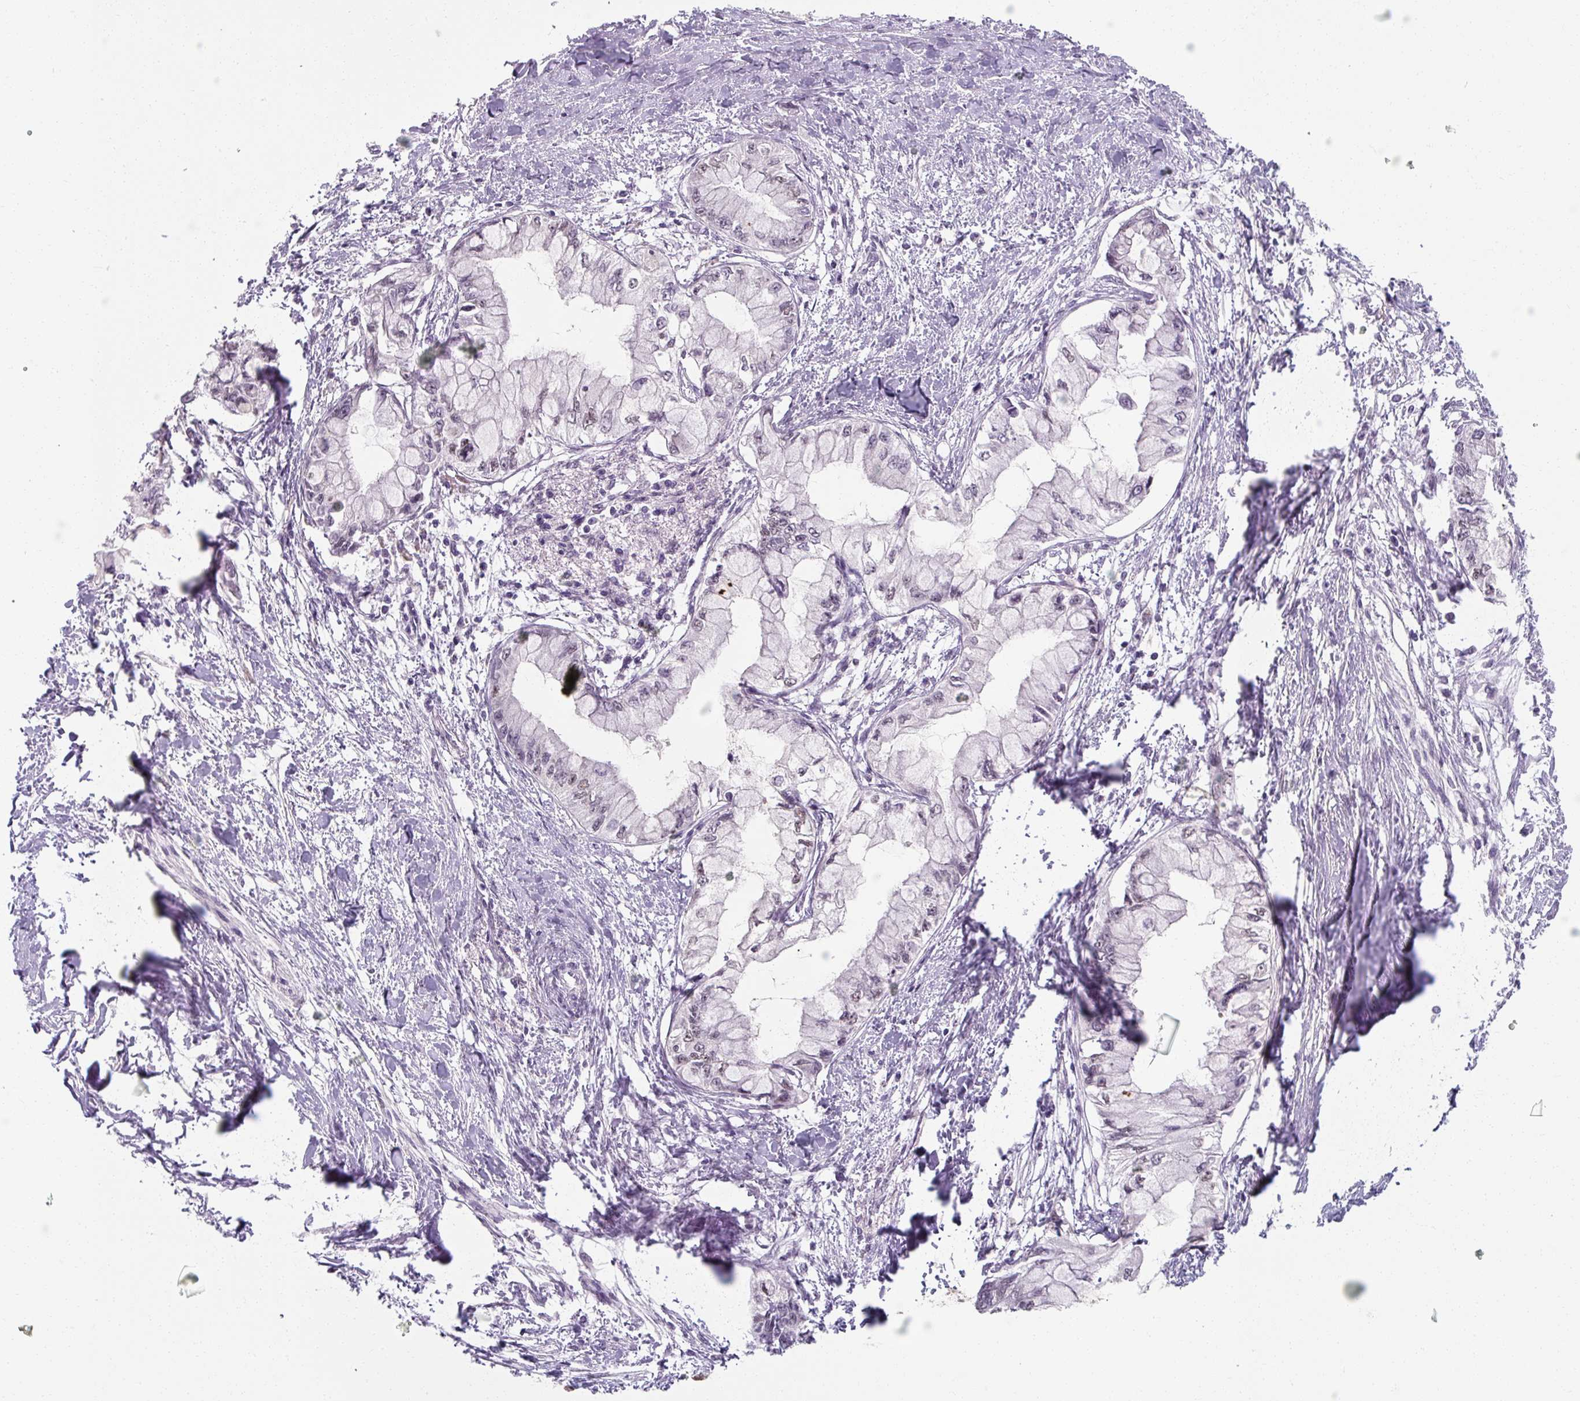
{"staining": {"intensity": "negative", "quantity": "none", "location": "none"}, "tissue": "pancreatic cancer", "cell_type": "Tumor cells", "image_type": "cancer", "snomed": [{"axis": "morphology", "description": "Adenocarcinoma, NOS"}, {"axis": "topography", "description": "Pancreas"}], "caption": "Adenocarcinoma (pancreatic) stained for a protein using immunohistochemistry (IHC) shows no staining tumor cells.", "gene": "ZFTRAF1", "patient": {"sex": "male", "age": 48}}